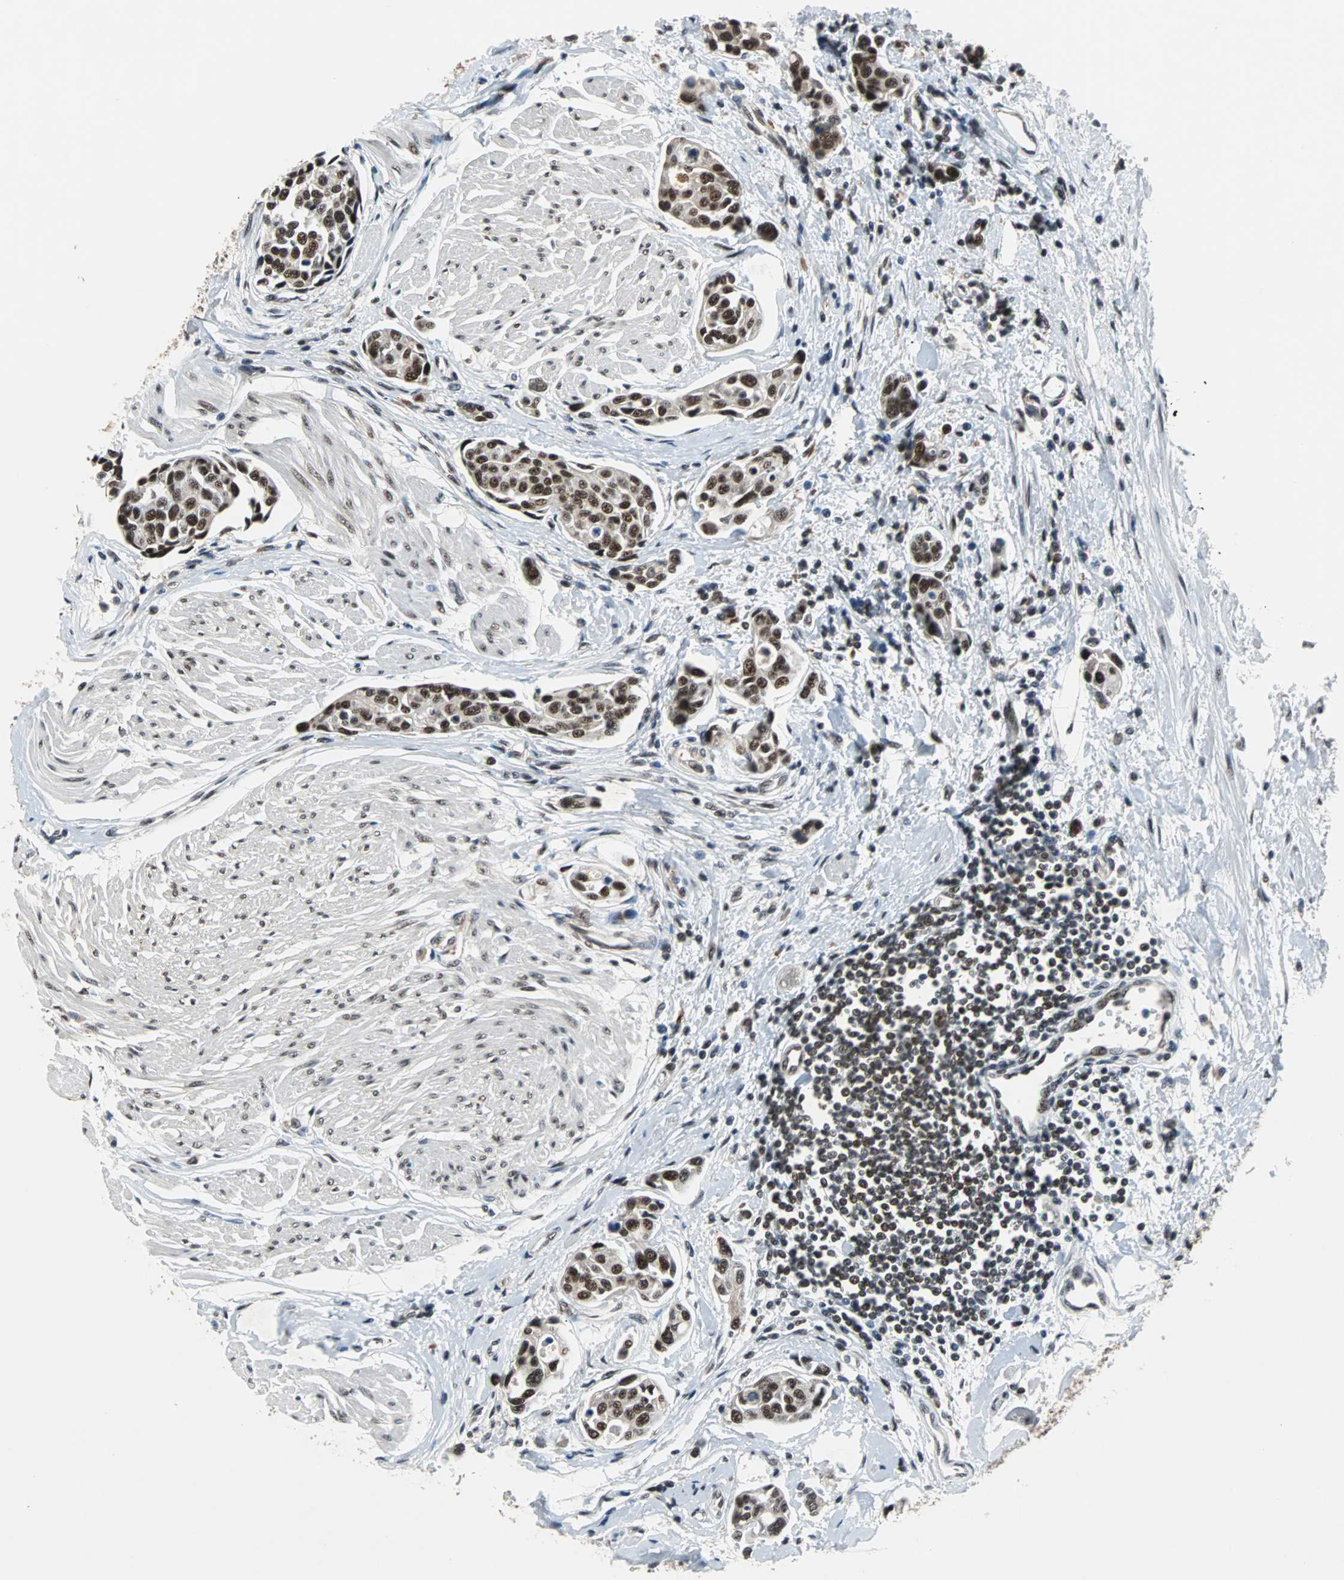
{"staining": {"intensity": "strong", "quantity": ">75%", "location": "nuclear"}, "tissue": "urothelial cancer", "cell_type": "Tumor cells", "image_type": "cancer", "snomed": [{"axis": "morphology", "description": "Urothelial carcinoma, High grade"}, {"axis": "topography", "description": "Urinary bladder"}], "caption": "This is an image of immunohistochemistry (IHC) staining of urothelial cancer, which shows strong staining in the nuclear of tumor cells.", "gene": "USP28", "patient": {"sex": "male", "age": 78}}